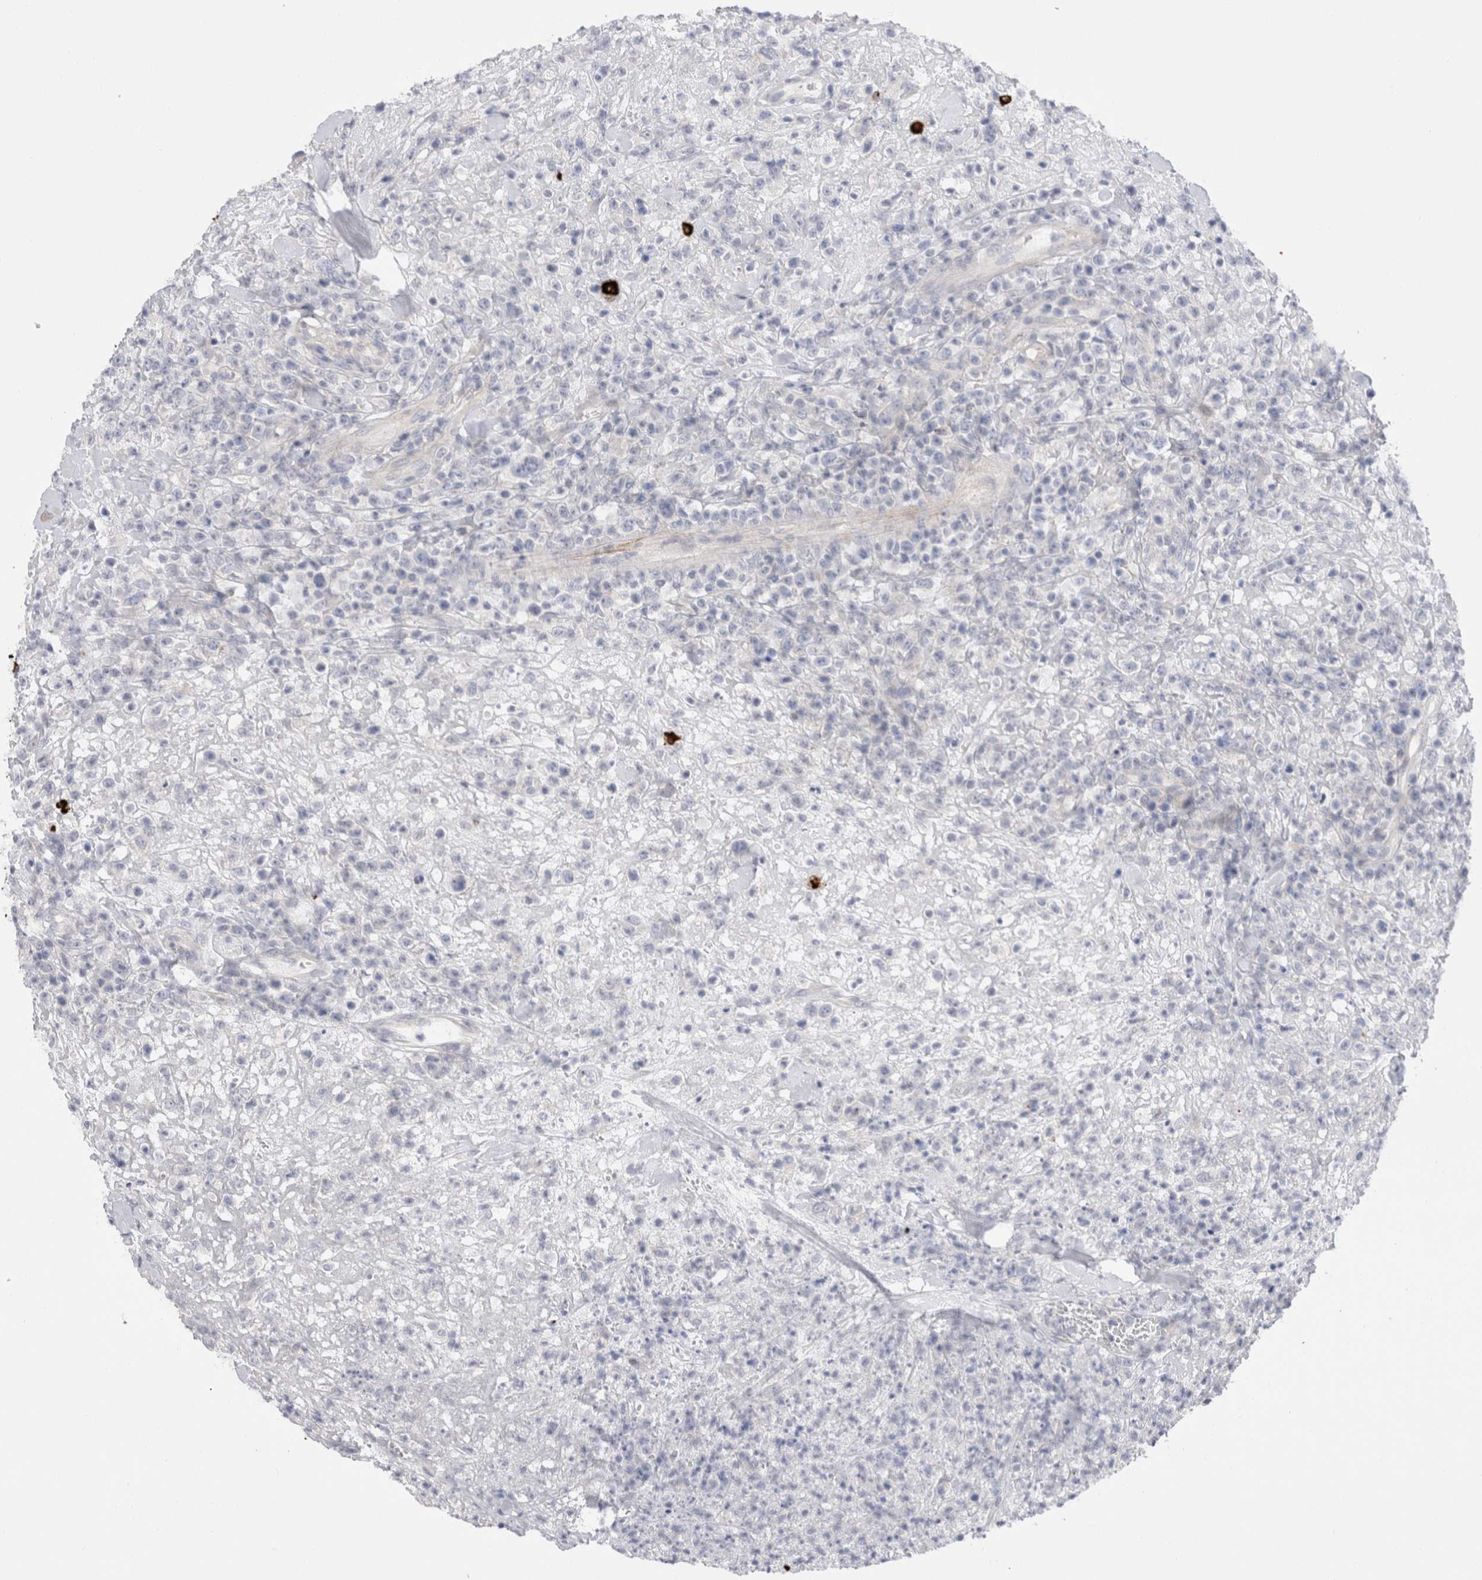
{"staining": {"intensity": "negative", "quantity": "none", "location": "none"}, "tissue": "lymphoma", "cell_type": "Tumor cells", "image_type": "cancer", "snomed": [{"axis": "morphology", "description": "Malignant lymphoma, non-Hodgkin's type, High grade"}, {"axis": "topography", "description": "Colon"}], "caption": "DAB (3,3'-diaminobenzidine) immunohistochemical staining of lymphoma exhibits no significant expression in tumor cells.", "gene": "SPINK2", "patient": {"sex": "female", "age": 53}}